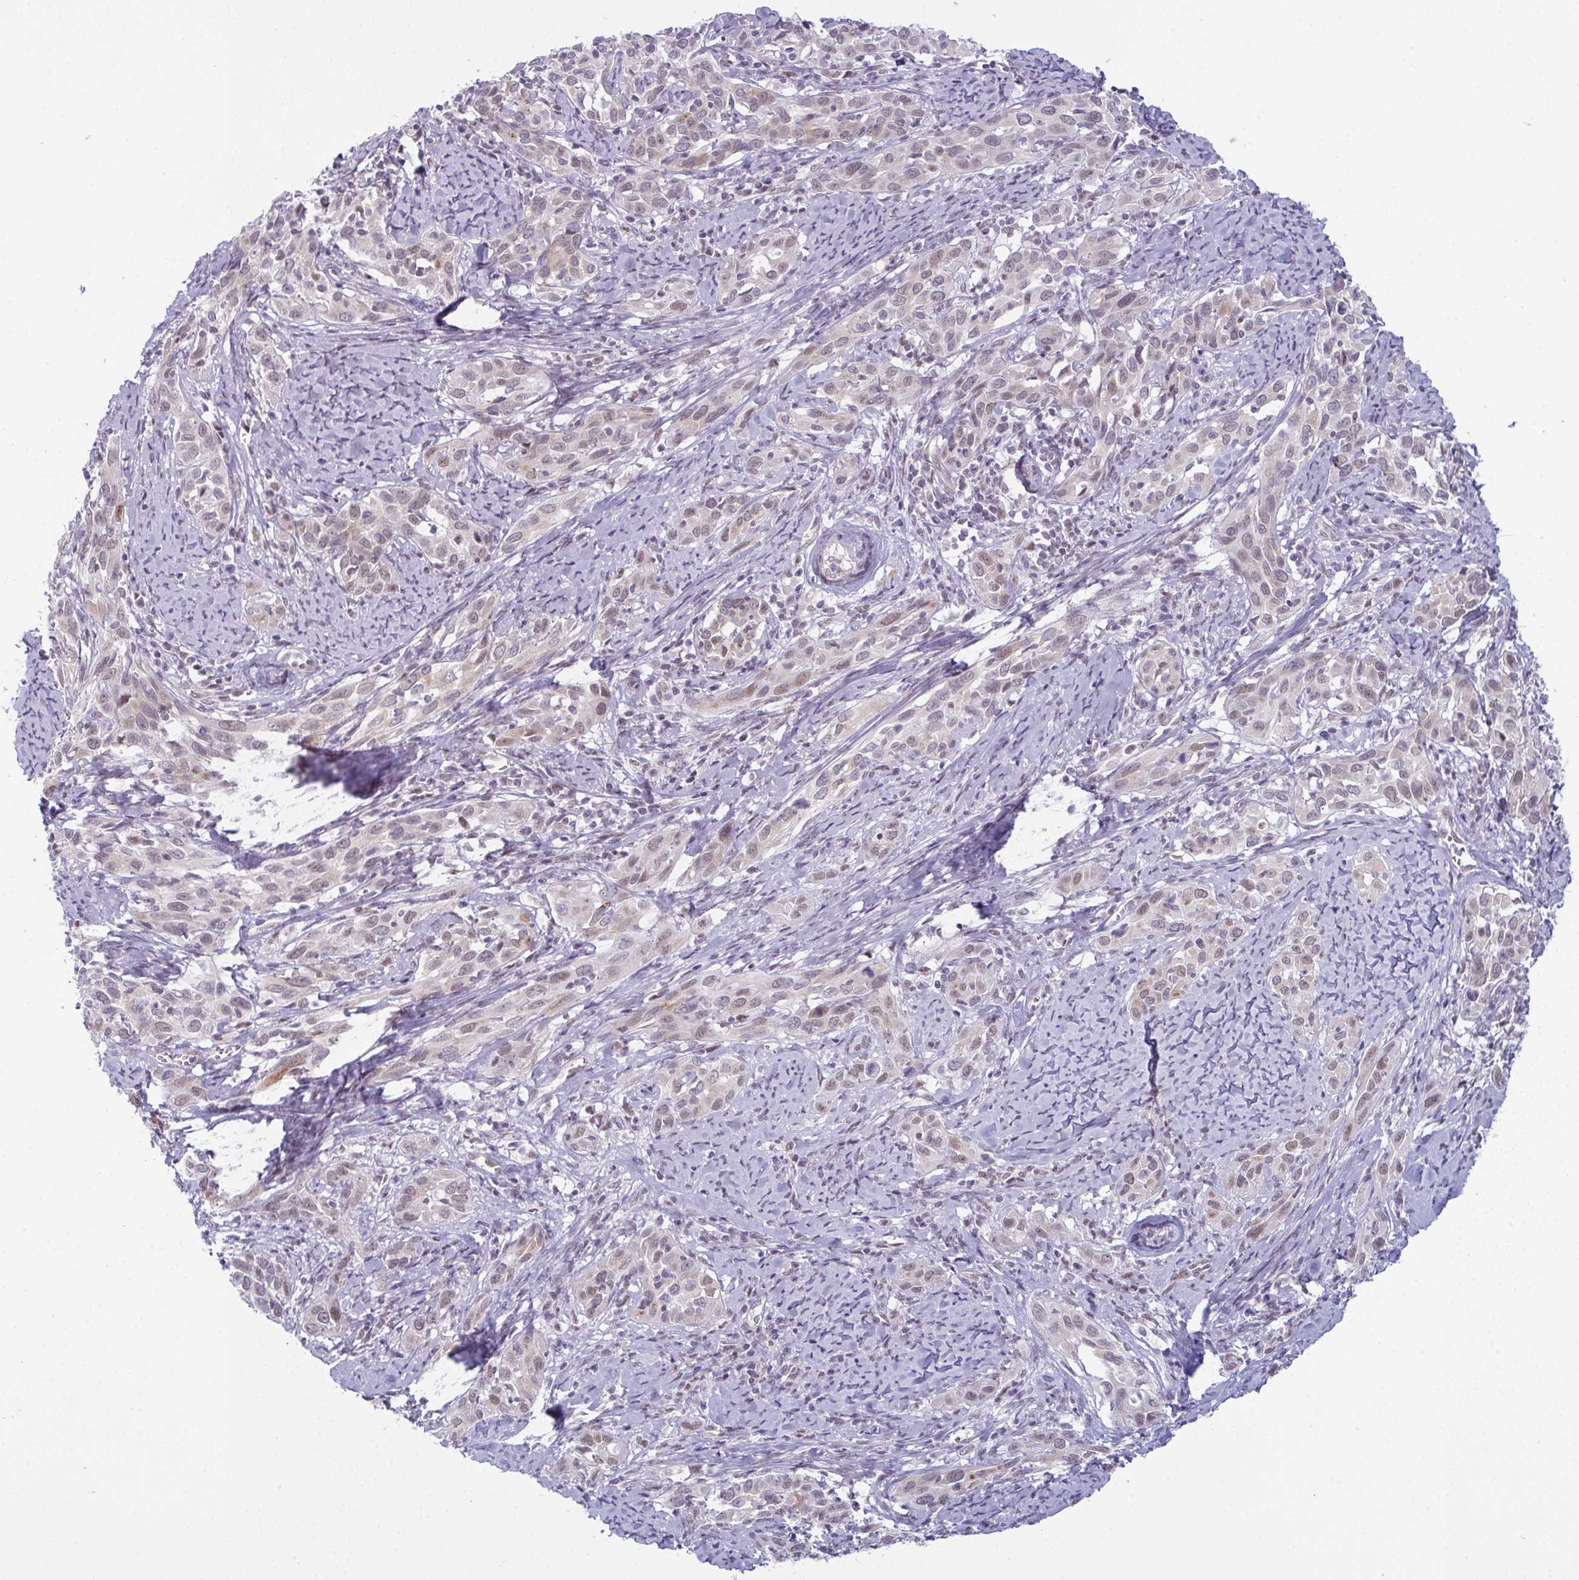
{"staining": {"intensity": "weak", "quantity": "25%-75%", "location": "cytoplasmic/membranous,nuclear"}, "tissue": "cervical cancer", "cell_type": "Tumor cells", "image_type": "cancer", "snomed": [{"axis": "morphology", "description": "Squamous cell carcinoma, NOS"}, {"axis": "topography", "description": "Cervix"}], "caption": "Protein expression by immunohistochemistry (IHC) reveals weak cytoplasmic/membranous and nuclear positivity in about 25%-75% of tumor cells in cervical squamous cell carcinoma.", "gene": "RBM7", "patient": {"sex": "female", "age": 51}}